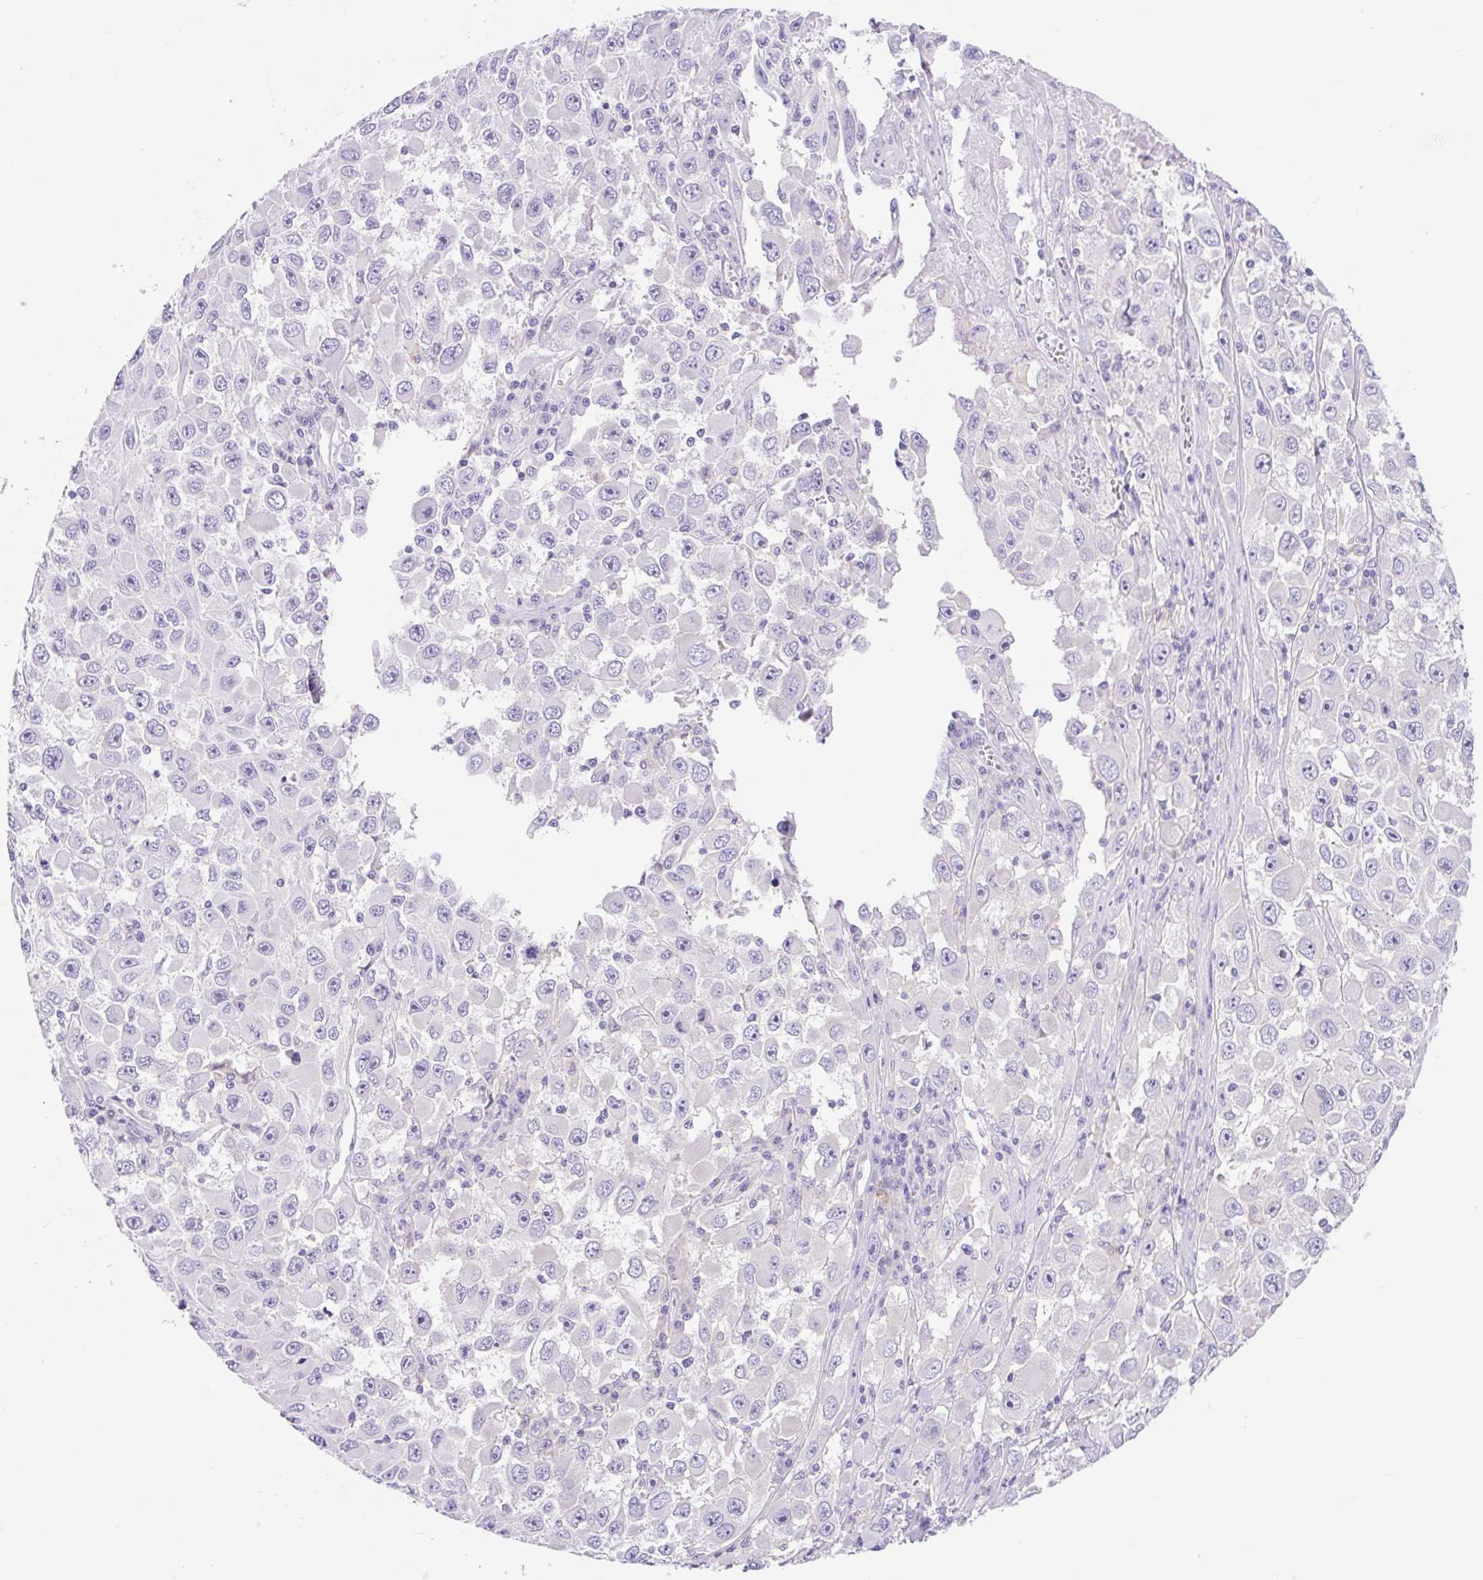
{"staining": {"intensity": "negative", "quantity": "none", "location": "none"}, "tissue": "melanoma", "cell_type": "Tumor cells", "image_type": "cancer", "snomed": [{"axis": "morphology", "description": "Malignant melanoma, Metastatic site"}, {"axis": "topography", "description": "Lymph node"}], "caption": "This histopathology image is of melanoma stained with IHC to label a protein in brown with the nuclei are counter-stained blue. There is no staining in tumor cells. (Stains: DAB immunohistochemistry (IHC) with hematoxylin counter stain, Microscopy: brightfield microscopy at high magnification).", "gene": "CAMK2B", "patient": {"sex": "female", "age": 67}}